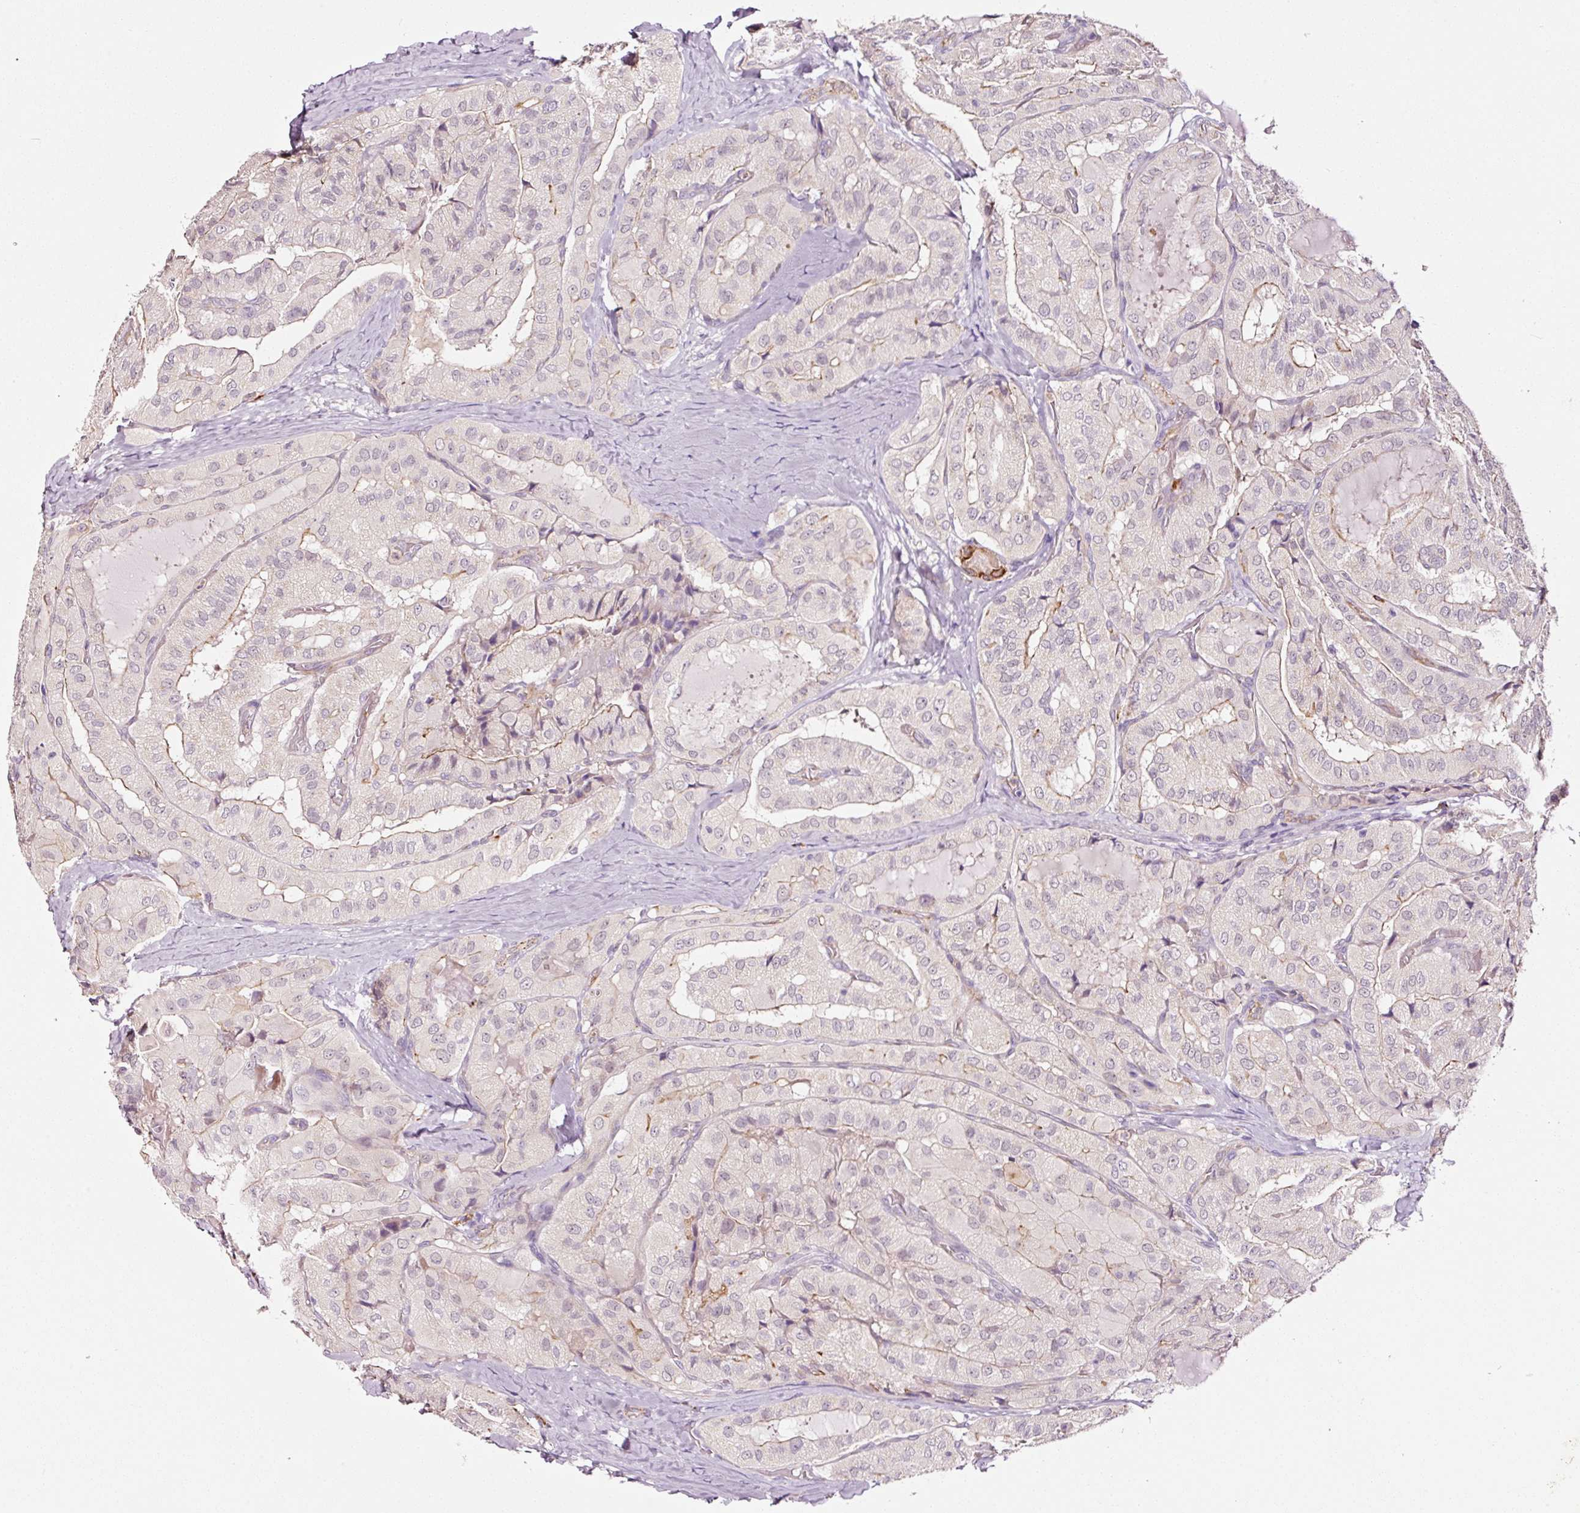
{"staining": {"intensity": "negative", "quantity": "none", "location": "none"}, "tissue": "thyroid cancer", "cell_type": "Tumor cells", "image_type": "cancer", "snomed": [{"axis": "morphology", "description": "Normal tissue, NOS"}, {"axis": "morphology", "description": "Papillary adenocarcinoma, NOS"}, {"axis": "topography", "description": "Thyroid gland"}], "caption": "Tumor cells are negative for protein expression in human thyroid cancer (papillary adenocarcinoma). (Stains: DAB (3,3'-diaminobenzidine) immunohistochemistry (IHC) with hematoxylin counter stain, Microscopy: brightfield microscopy at high magnification).", "gene": "ABCB4", "patient": {"sex": "female", "age": 59}}